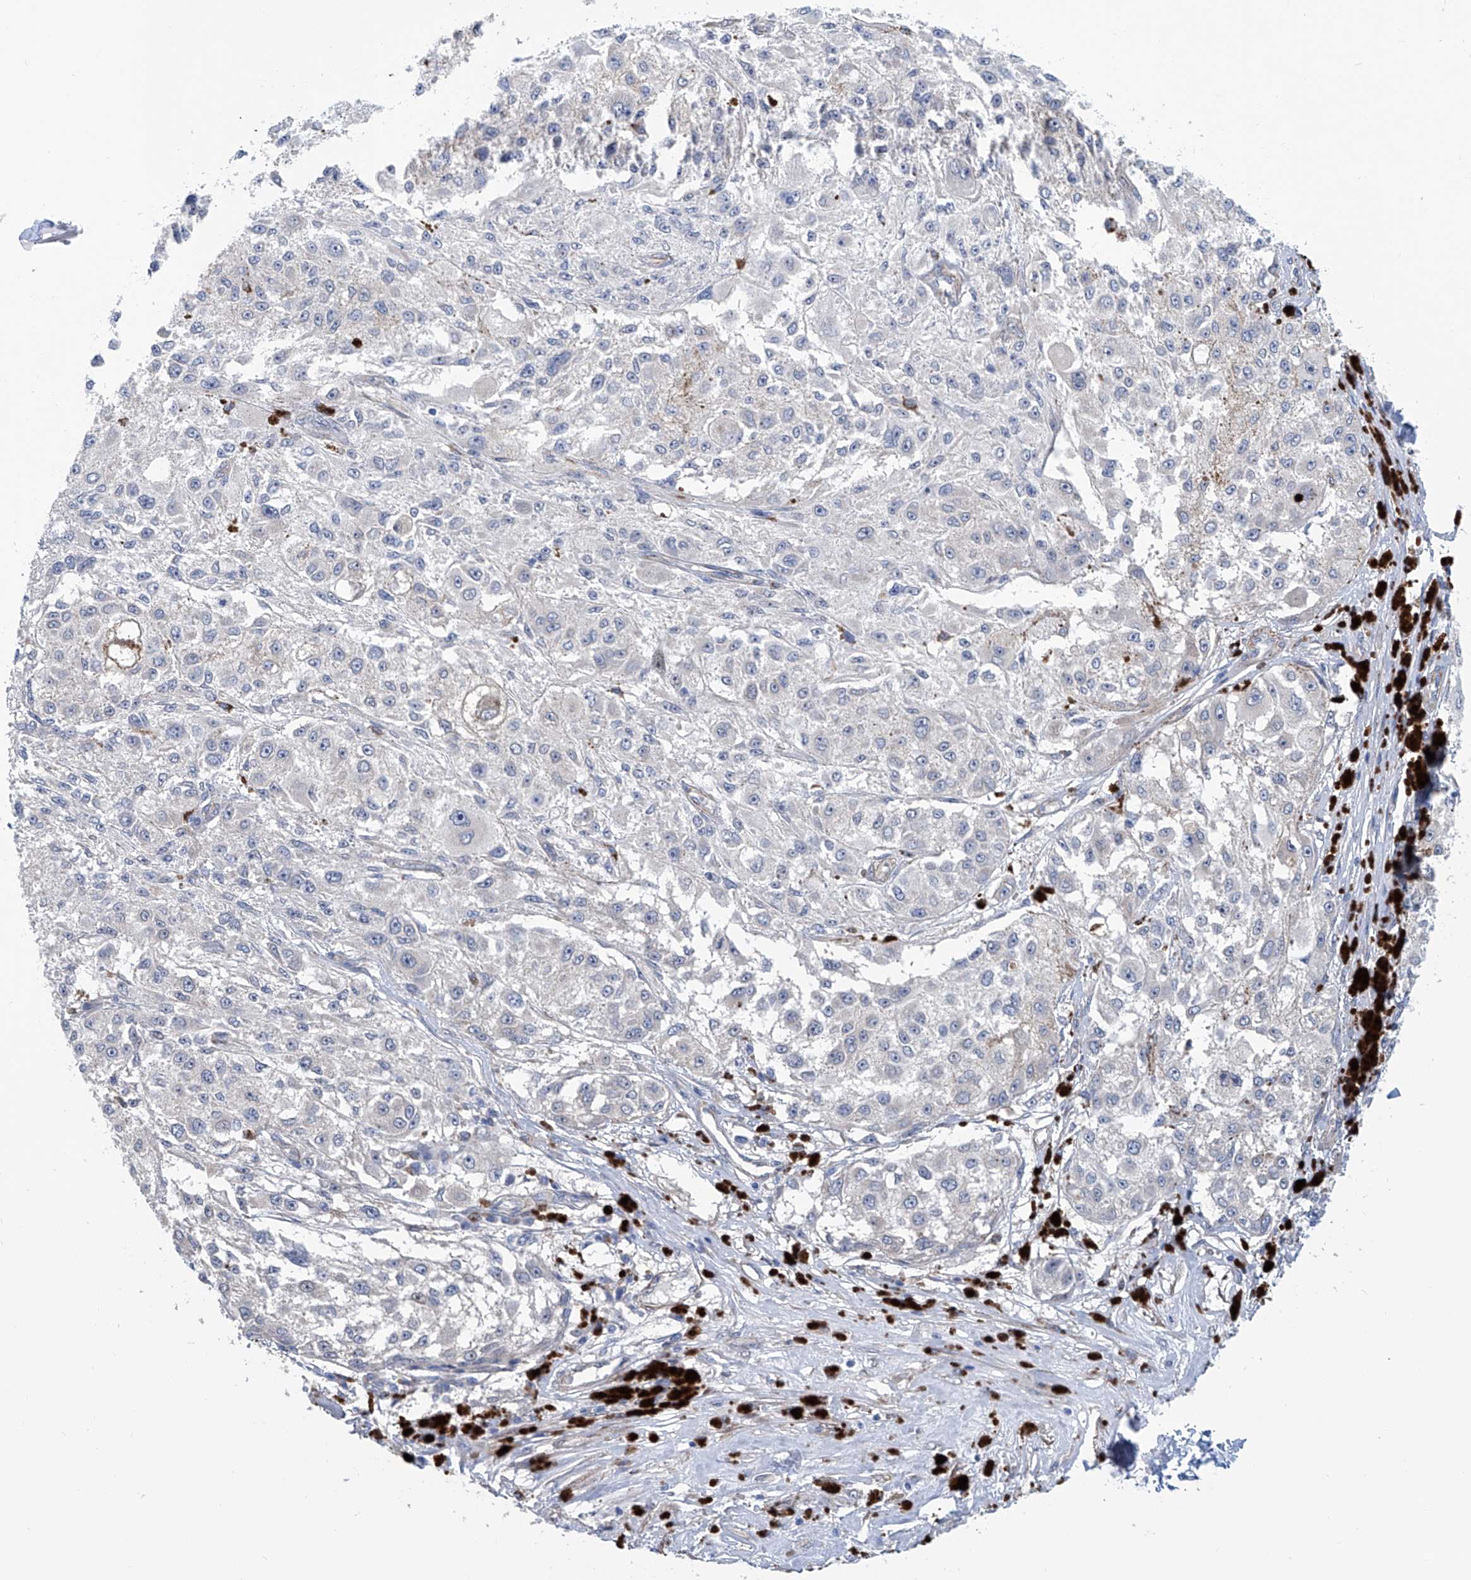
{"staining": {"intensity": "negative", "quantity": "none", "location": "none"}, "tissue": "melanoma", "cell_type": "Tumor cells", "image_type": "cancer", "snomed": [{"axis": "morphology", "description": "Necrosis, NOS"}, {"axis": "morphology", "description": "Malignant melanoma, NOS"}, {"axis": "topography", "description": "Skin"}], "caption": "The IHC photomicrograph has no significant expression in tumor cells of melanoma tissue.", "gene": "TNN", "patient": {"sex": "female", "age": 87}}